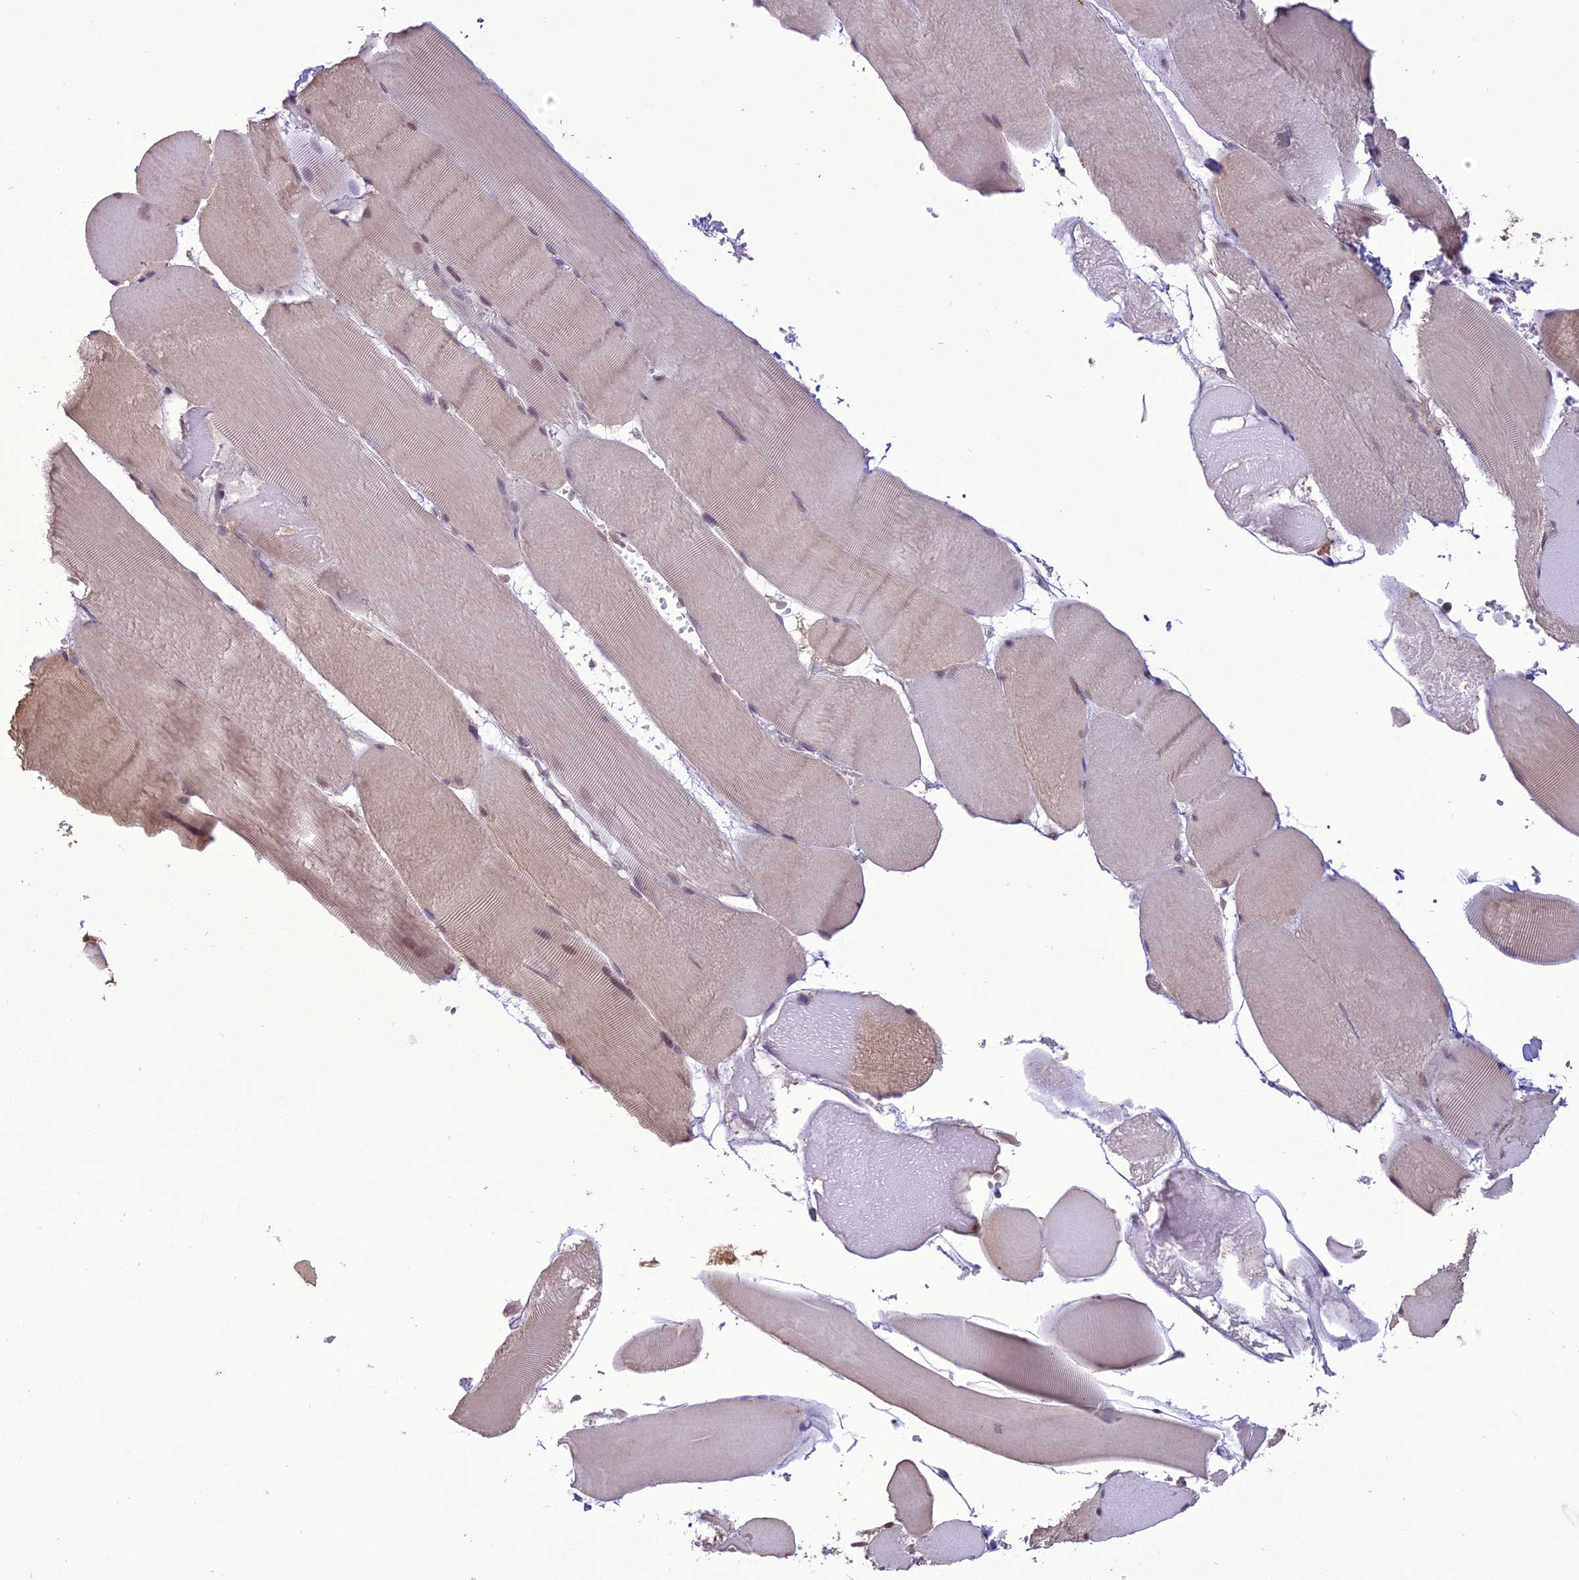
{"staining": {"intensity": "weak", "quantity": "25%-75%", "location": "cytoplasmic/membranous,nuclear"}, "tissue": "skeletal muscle", "cell_type": "Myocytes", "image_type": "normal", "snomed": [{"axis": "morphology", "description": "Normal tissue, NOS"}, {"axis": "topography", "description": "Skeletal muscle"}, {"axis": "topography", "description": "Head-Neck"}], "caption": "A brown stain highlights weak cytoplasmic/membranous,nuclear expression of a protein in myocytes of normal skeletal muscle.", "gene": "TIGD7", "patient": {"sex": "male", "age": 66}}